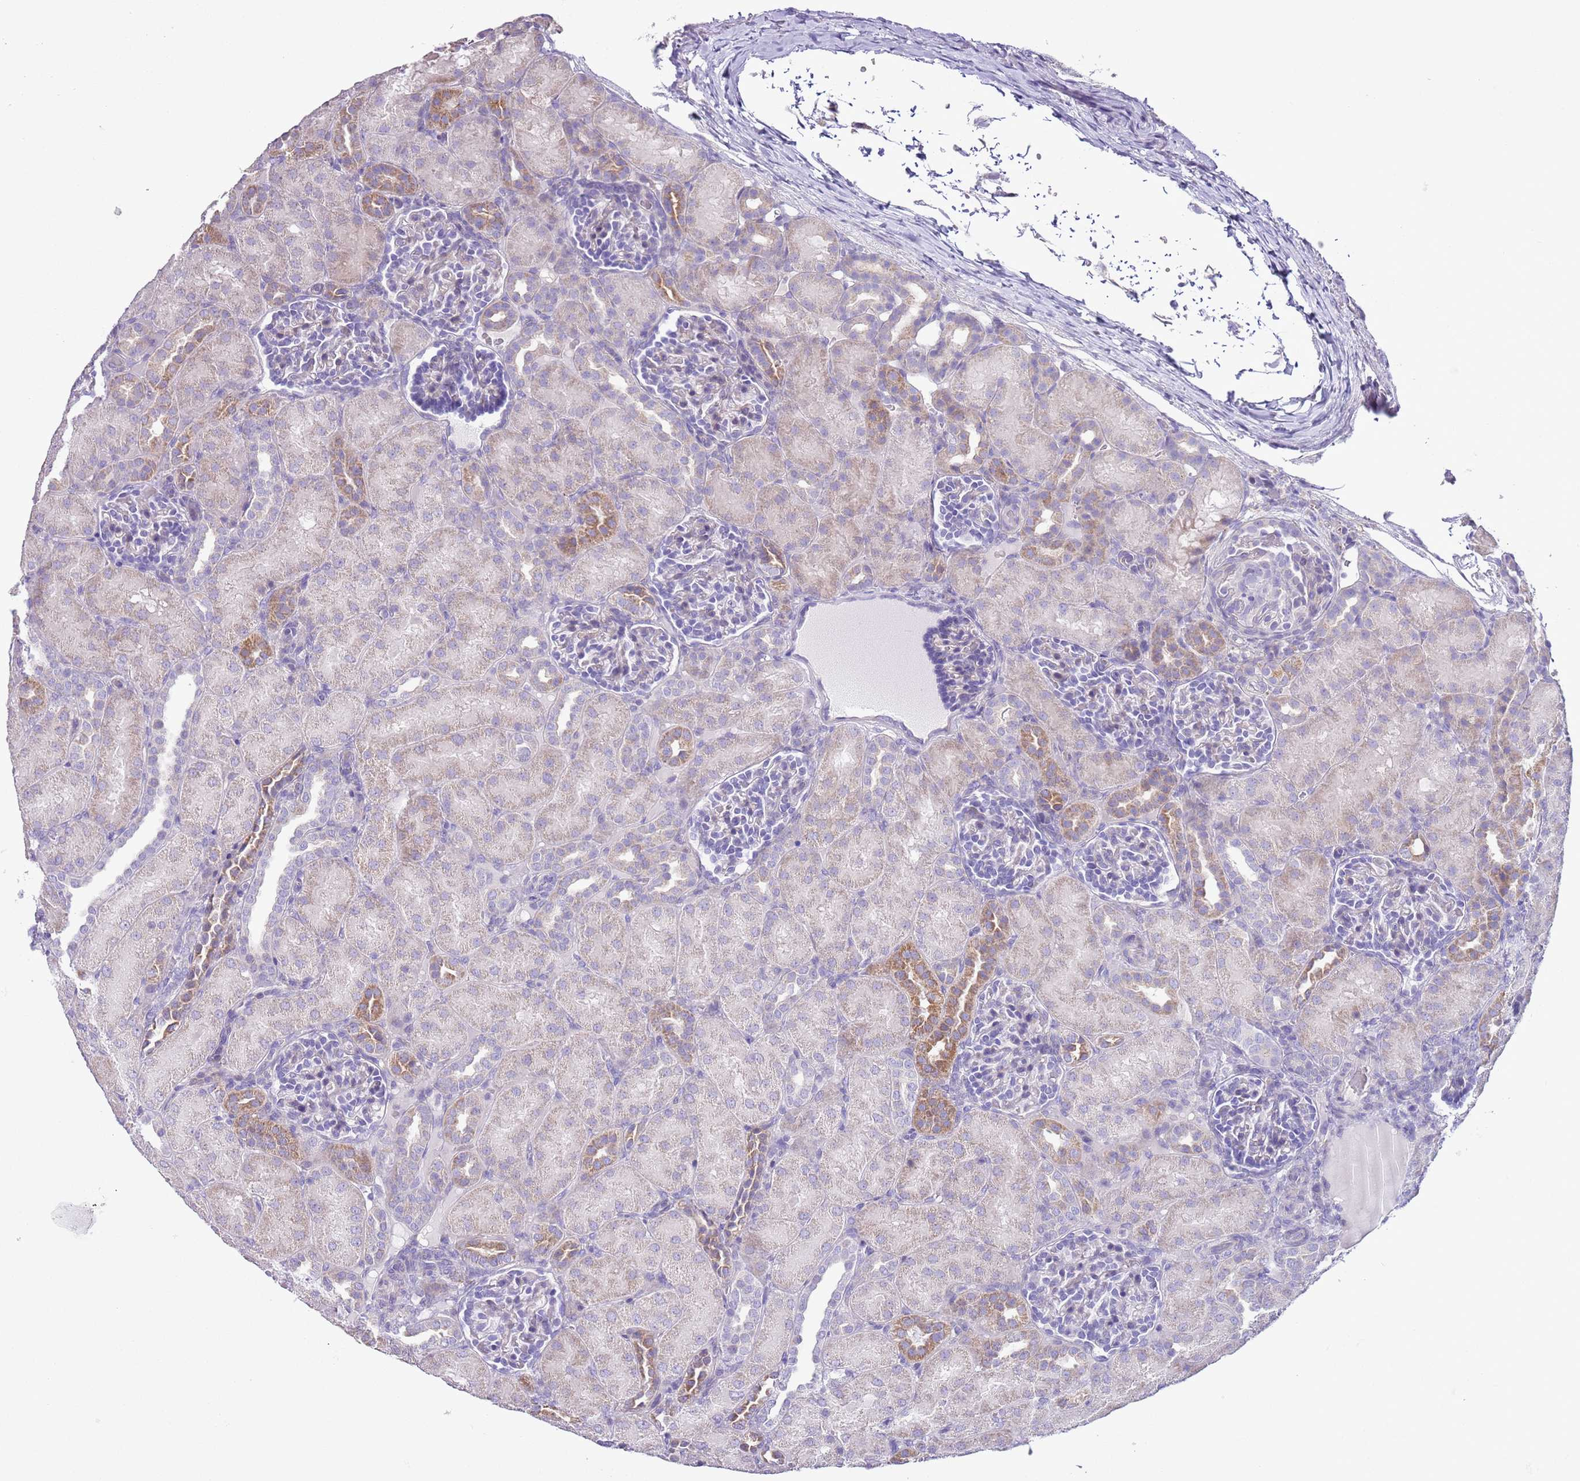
{"staining": {"intensity": "negative", "quantity": "none", "location": "none"}, "tissue": "kidney", "cell_type": "Cells in glomeruli", "image_type": "normal", "snomed": [{"axis": "morphology", "description": "Normal tissue, NOS"}, {"axis": "topography", "description": "Kidney"}], "caption": "IHC histopathology image of benign kidney: kidney stained with DAB exhibits no significant protein expression in cells in glomeruli.", "gene": "ZNF697", "patient": {"sex": "male", "age": 1}}